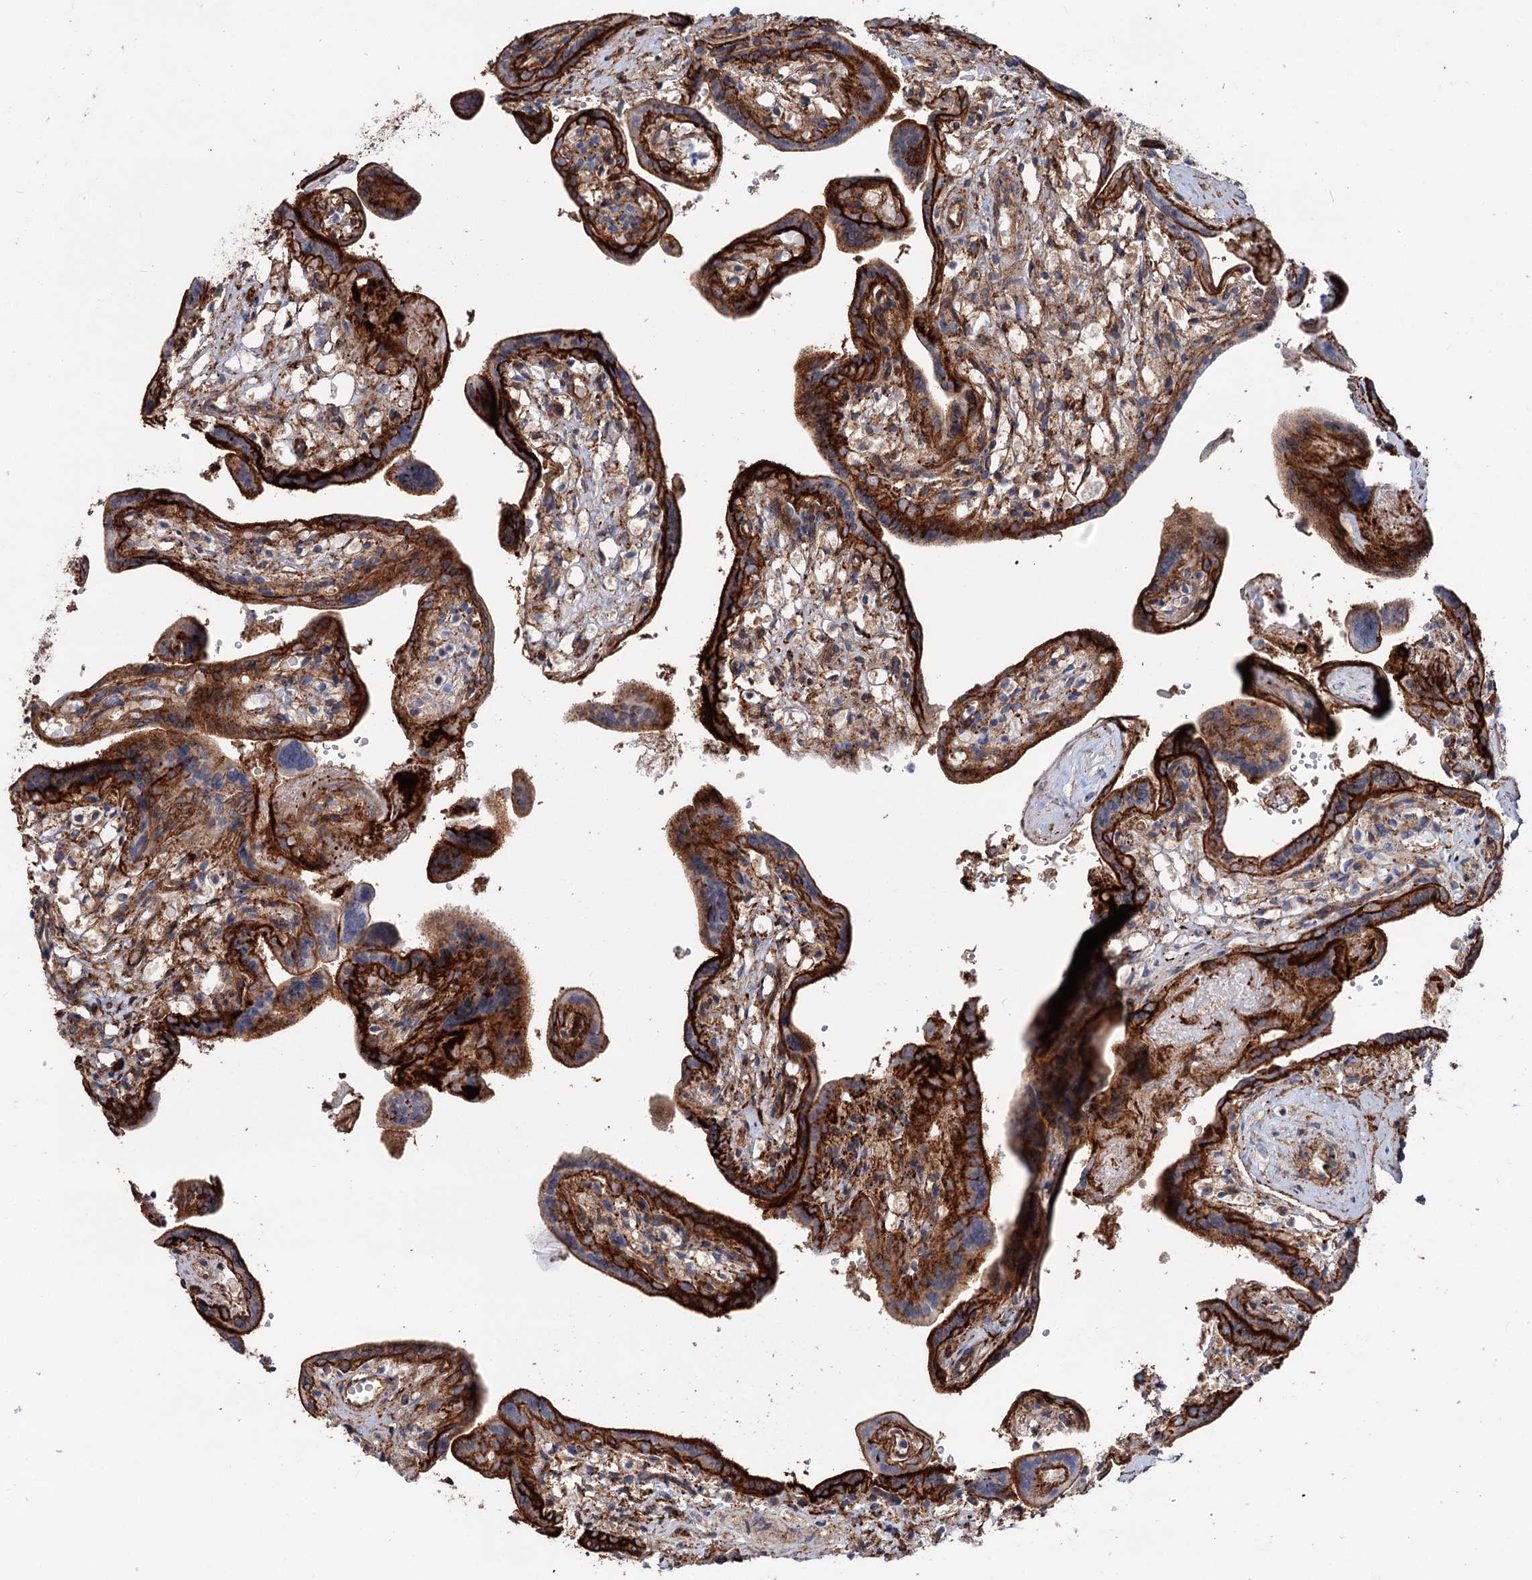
{"staining": {"intensity": "strong", "quantity": ">75%", "location": "cytoplasmic/membranous"}, "tissue": "placenta", "cell_type": "Trophoblastic cells", "image_type": "normal", "snomed": [{"axis": "morphology", "description": "Normal tissue, NOS"}, {"axis": "topography", "description": "Placenta"}], "caption": "An immunohistochemistry histopathology image of normal tissue is shown. Protein staining in brown labels strong cytoplasmic/membranous positivity in placenta within trophoblastic cells.", "gene": "PTDSS2", "patient": {"sex": "female", "age": 37}}